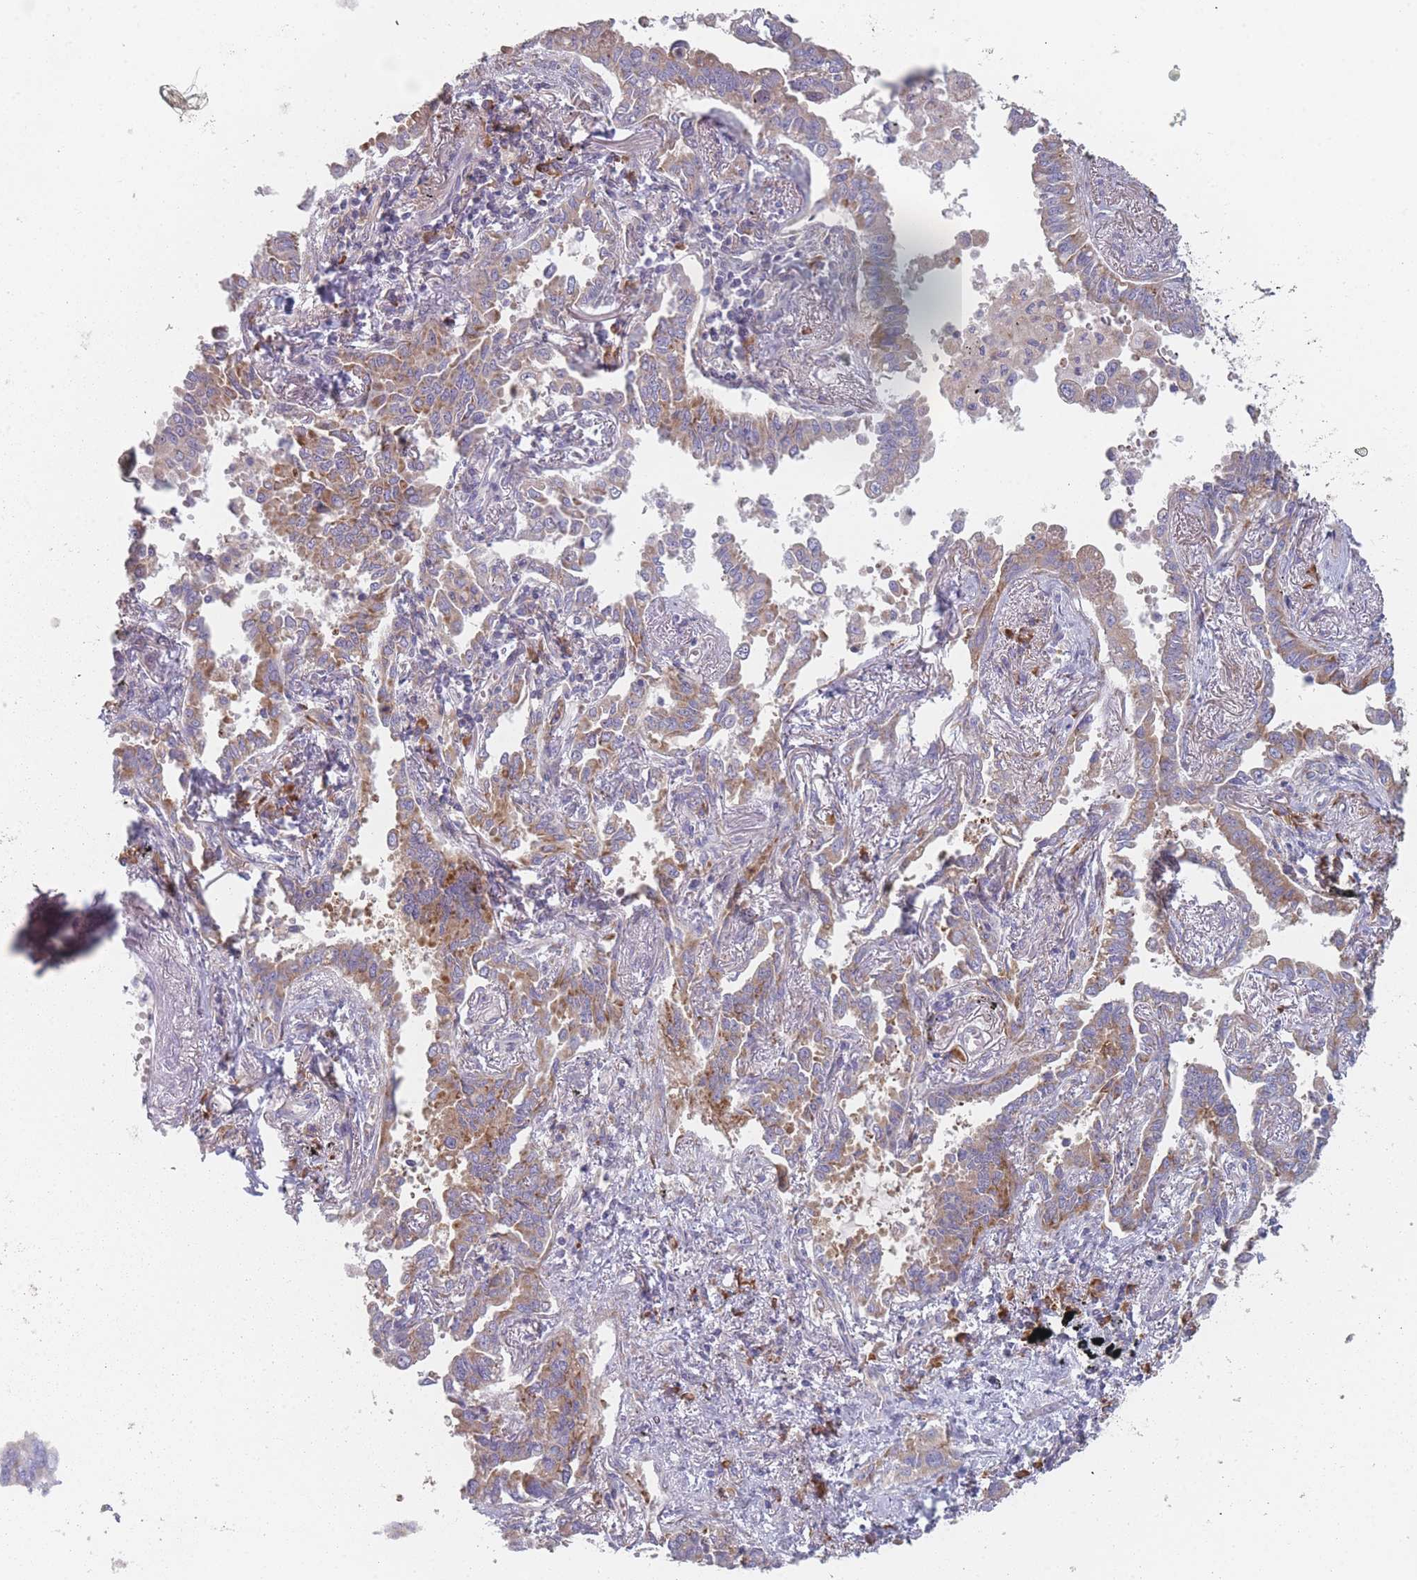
{"staining": {"intensity": "moderate", "quantity": ">75%", "location": "cytoplasmic/membranous"}, "tissue": "lung cancer", "cell_type": "Tumor cells", "image_type": "cancer", "snomed": [{"axis": "morphology", "description": "Adenocarcinoma, NOS"}, {"axis": "topography", "description": "Lung"}], "caption": "Moderate cytoplasmic/membranous positivity for a protein is identified in approximately >75% of tumor cells of lung cancer using immunohistochemistry.", "gene": "CACNG5", "patient": {"sex": "male", "age": 67}}